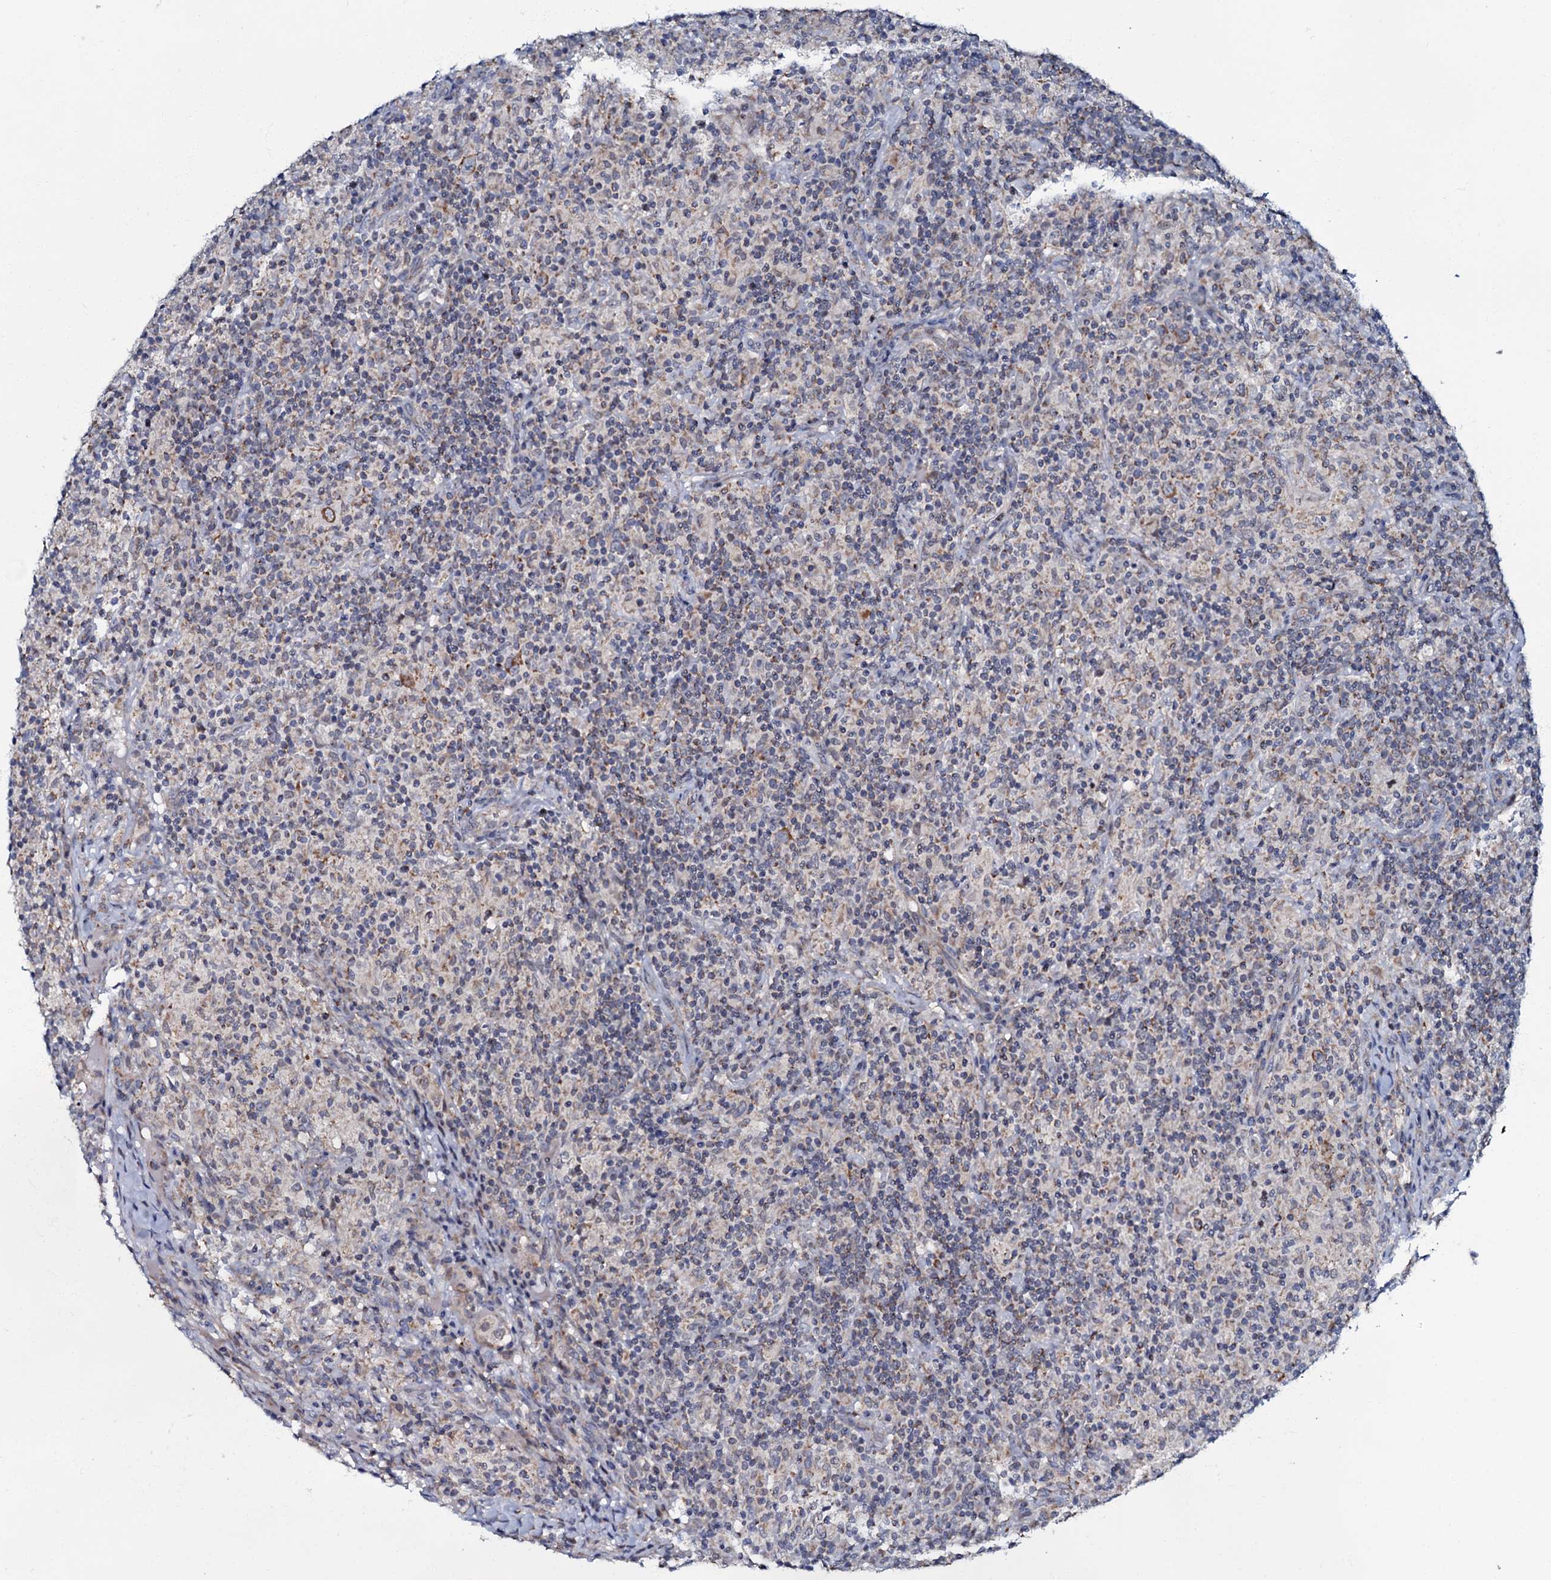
{"staining": {"intensity": "moderate", "quantity": "25%-75%", "location": "cytoplasmic/membranous"}, "tissue": "lymphoma", "cell_type": "Tumor cells", "image_type": "cancer", "snomed": [{"axis": "morphology", "description": "Hodgkin's disease, NOS"}, {"axis": "topography", "description": "Lymph node"}], "caption": "This micrograph exhibits IHC staining of human Hodgkin's disease, with medium moderate cytoplasmic/membranous expression in approximately 25%-75% of tumor cells.", "gene": "MRPL51", "patient": {"sex": "male", "age": 70}}